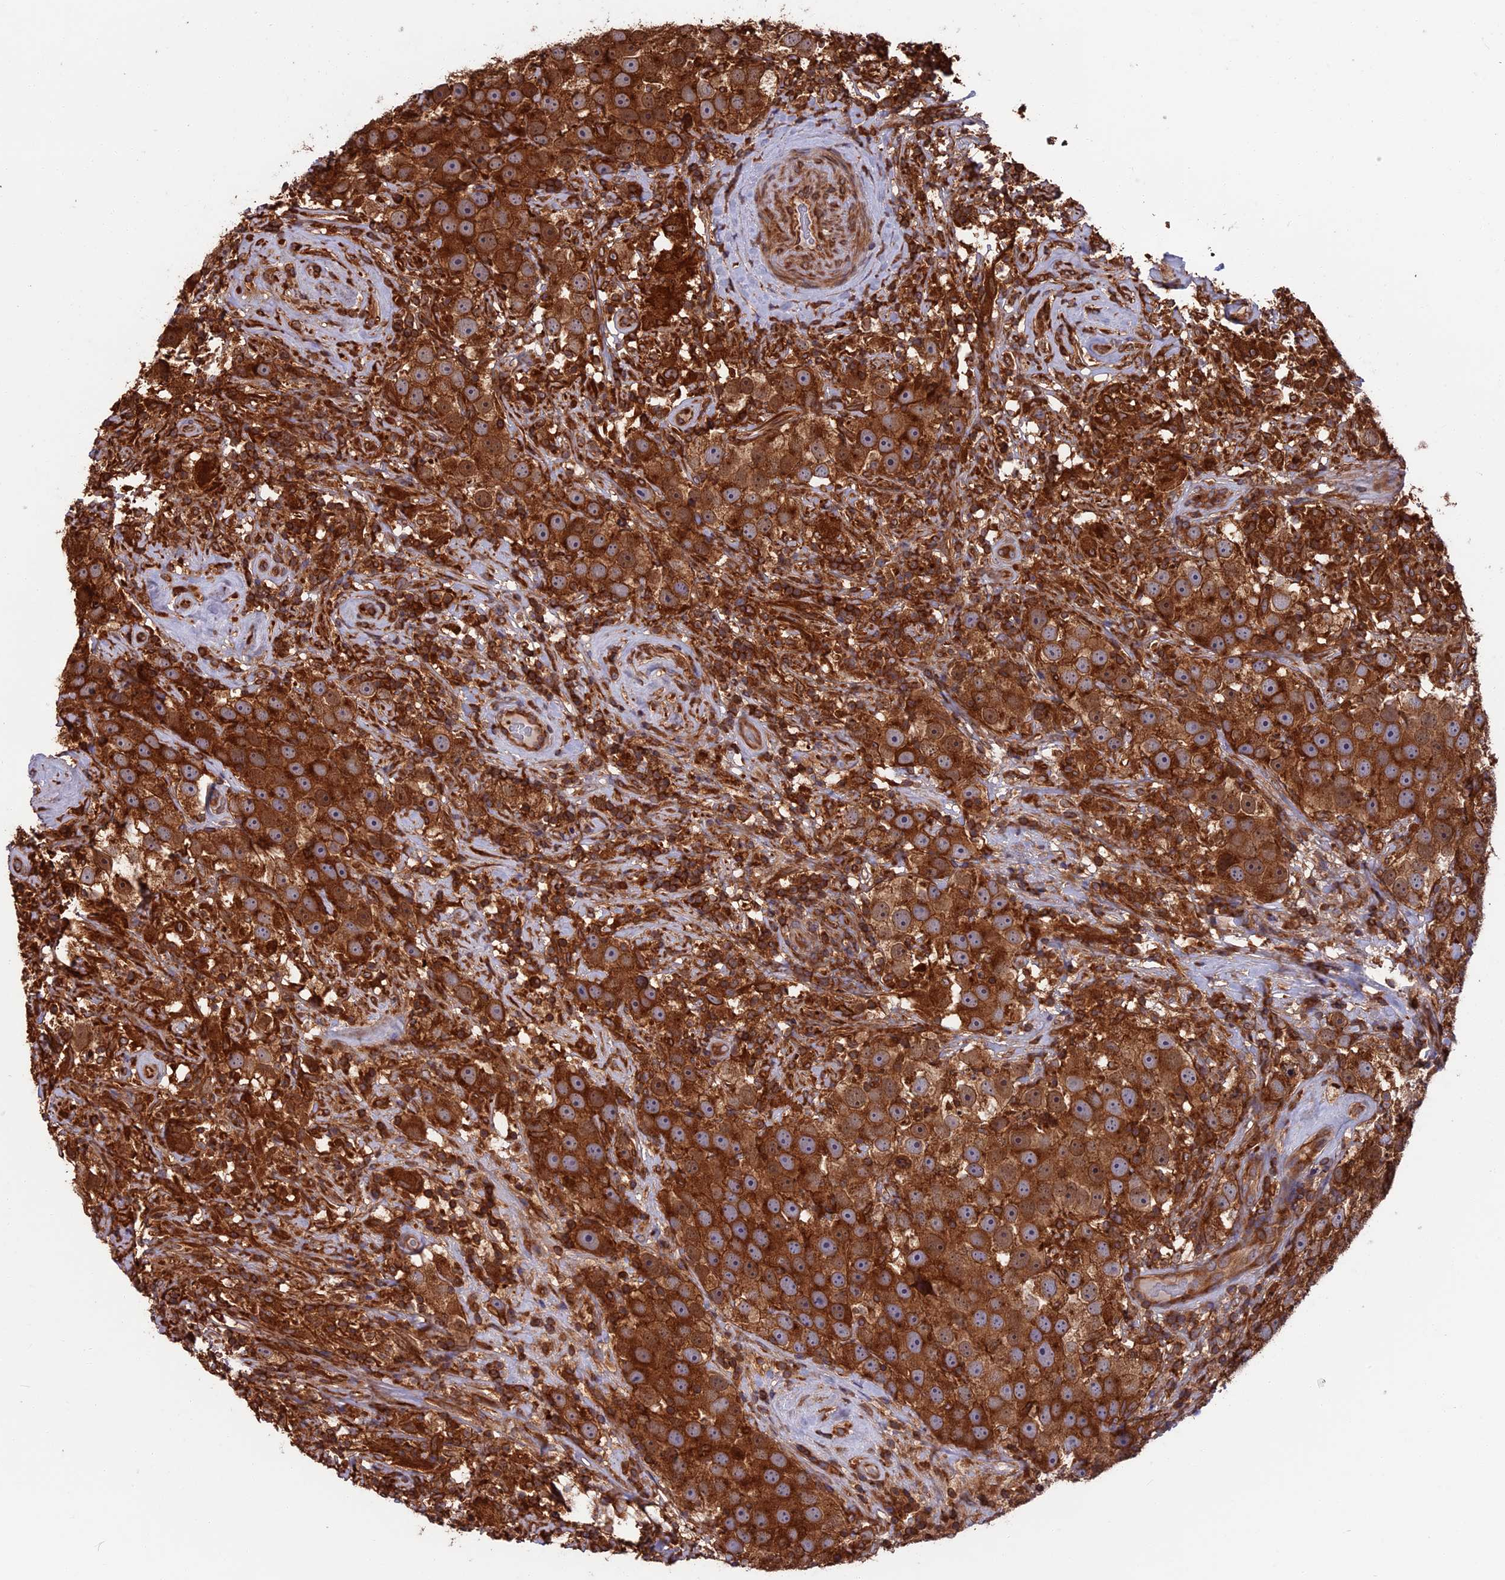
{"staining": {"intensity": "strong", "quantity": ">75%", "location": "cytoplasmic/membranous"}, "tissue": "testis cancer", "cell_type": "Tumor cells", "image_type": "cancer", "snomed": [{"axis": "morphology", "description": "Seminoma, NOS"}, {"axis": "topography", "description": "Testis"}], "caption": "Tumor cells show high levels of strong cytoplasmic/membranous expression in about >75% of cells in seminoma (testis).", "gene": "WDR1", "patient": {"sex": "male", "age": 49}}